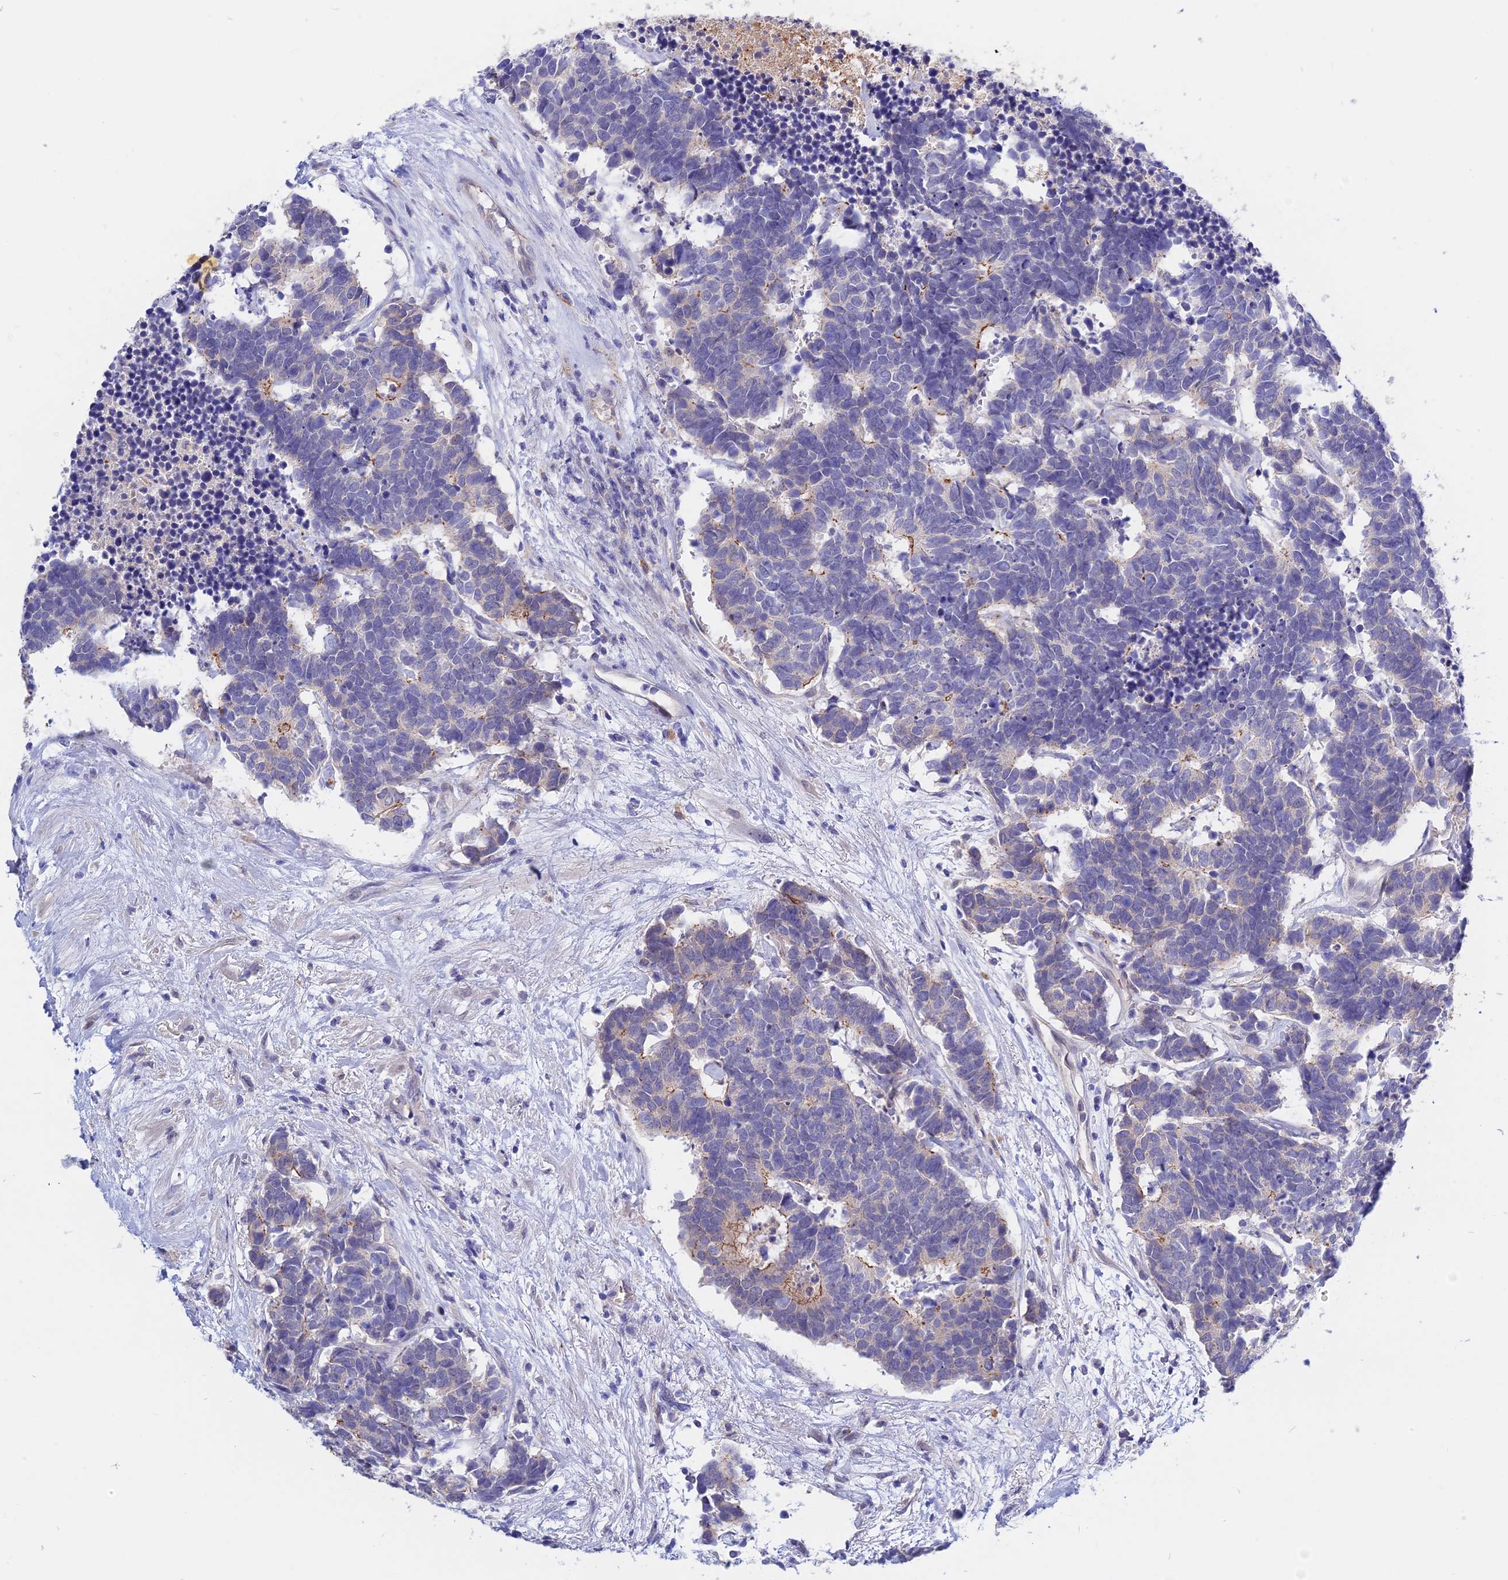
{"staining": {"intensity": "weak", "quantity": "<25%", "location": "cytoplasmic/membranous"}, "tissue": "carcinoid", "cell_type": "Tumor cells", "image_type": "cancer", "snomed": [{"axis": "morphology", "description": "Carcinoma, NOS"}, {"axis": "morphology", "description": "Carcinoid, malignant, NOS"}, {"axis": "topography", "description": "Urinary bladder"}], "caption": "This is an immunohistochemistry (IHC) histopathology image of carcinoid. There is no expression in tumor cells.", "gene": "GK5", "patient": {"sex": "male", "age": 57}}